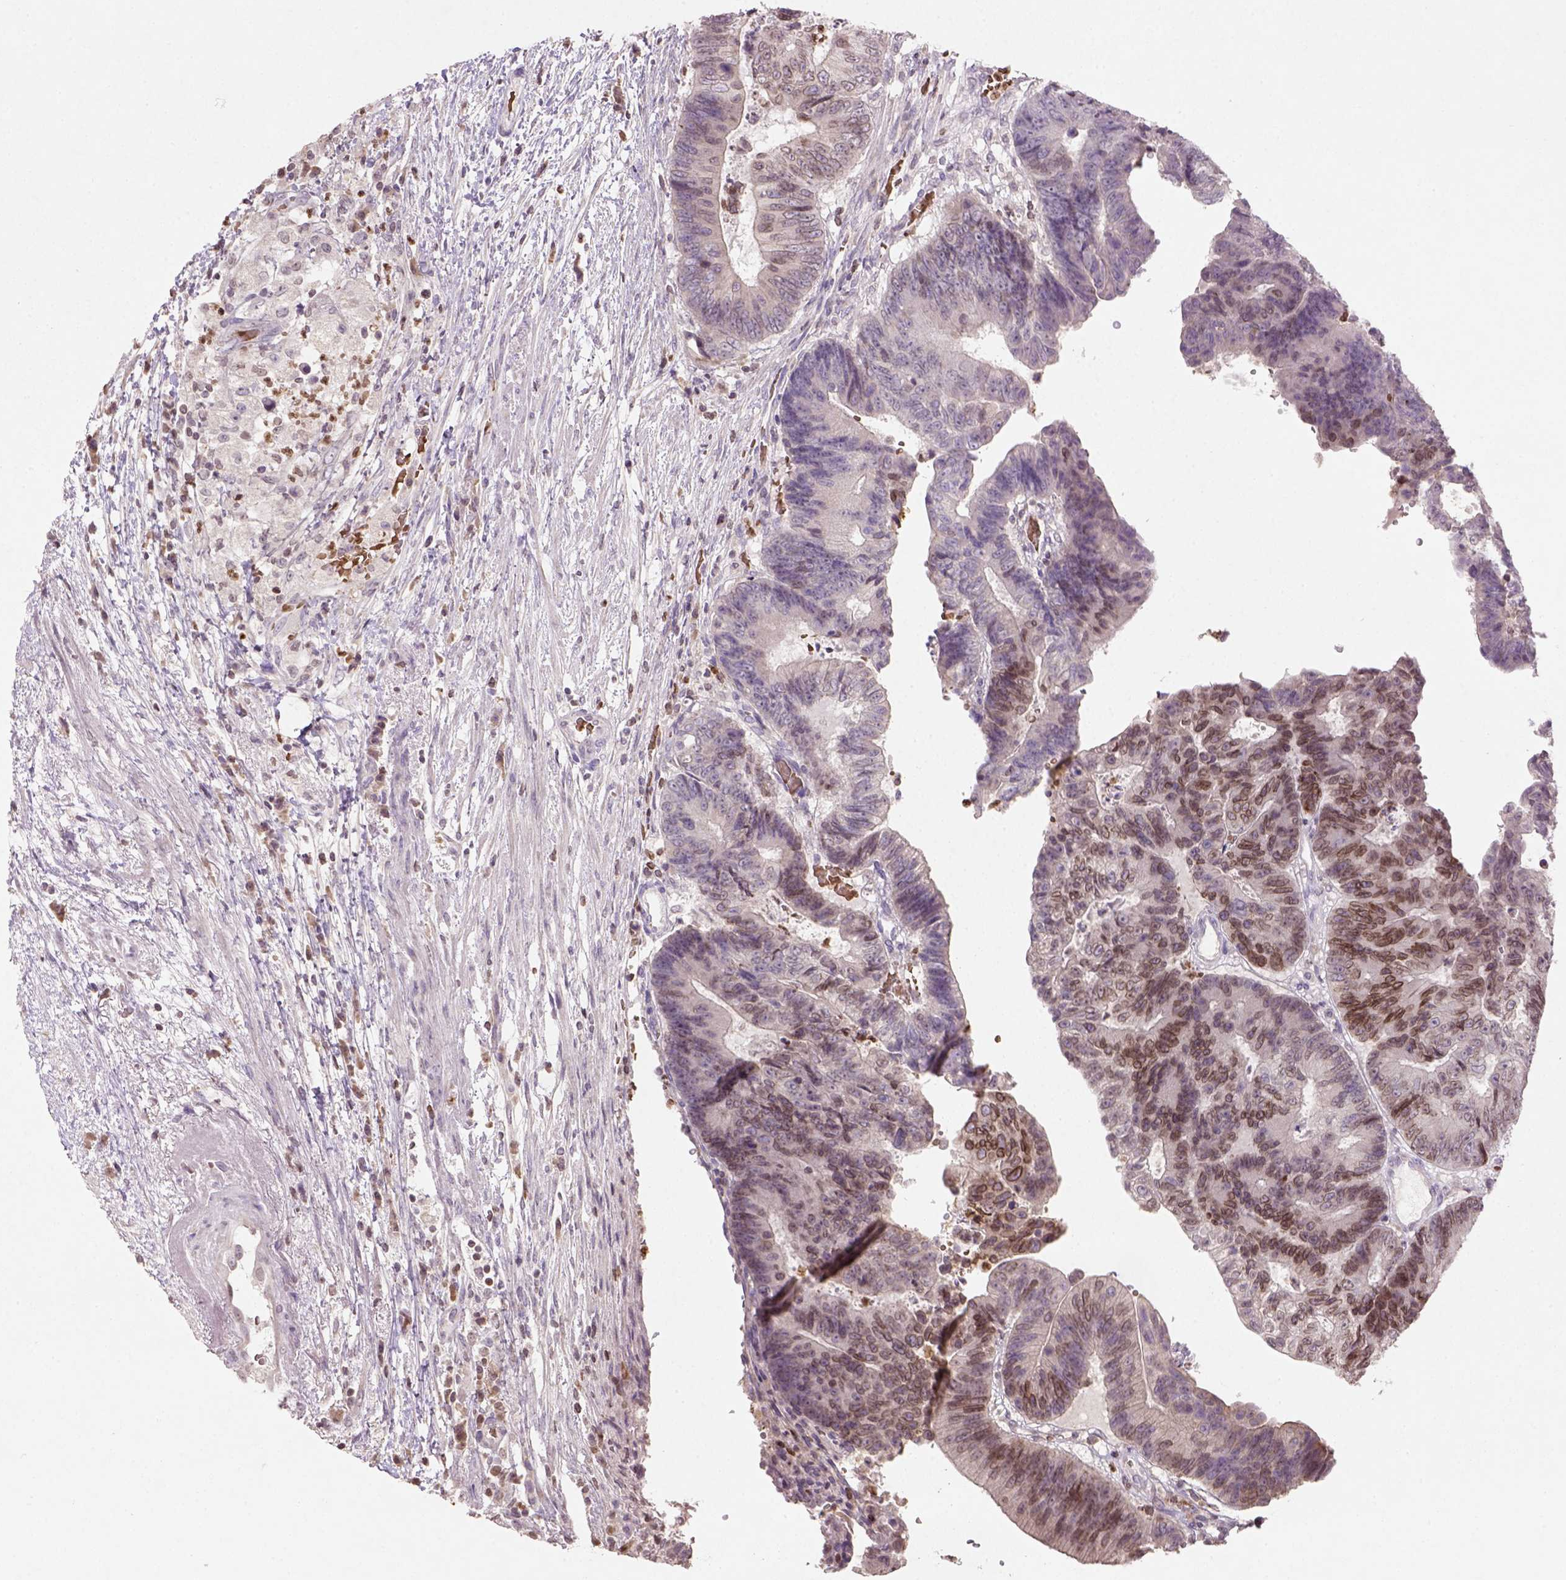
{"staining": {"intensity": "moderate", "quantity": "<25%", "location": "cytoplasmic/membranous,nuclear"}, "tissue": "colorectal cancer", "cell_type": "Tumor cells", "image_type": "cancer", "snomed": [{"axis": "morphology", "description": "Adenocarcinoma, NOS"}, {"axis": "topography", "description": "Colon"}], "caption": "The histopathology image shows immunohistochemical staining of colorectal adenocarcinoma. There is moderate cytoplasmic/membranous and nuclear expression is appreciated in about <25% of tumor cells. Immunohistochemistry (ihc) stains the protein in brown and the nuclei are stained blue.", "gene": "NUDT3", "patient": {"sex": "female", "age": 48}}